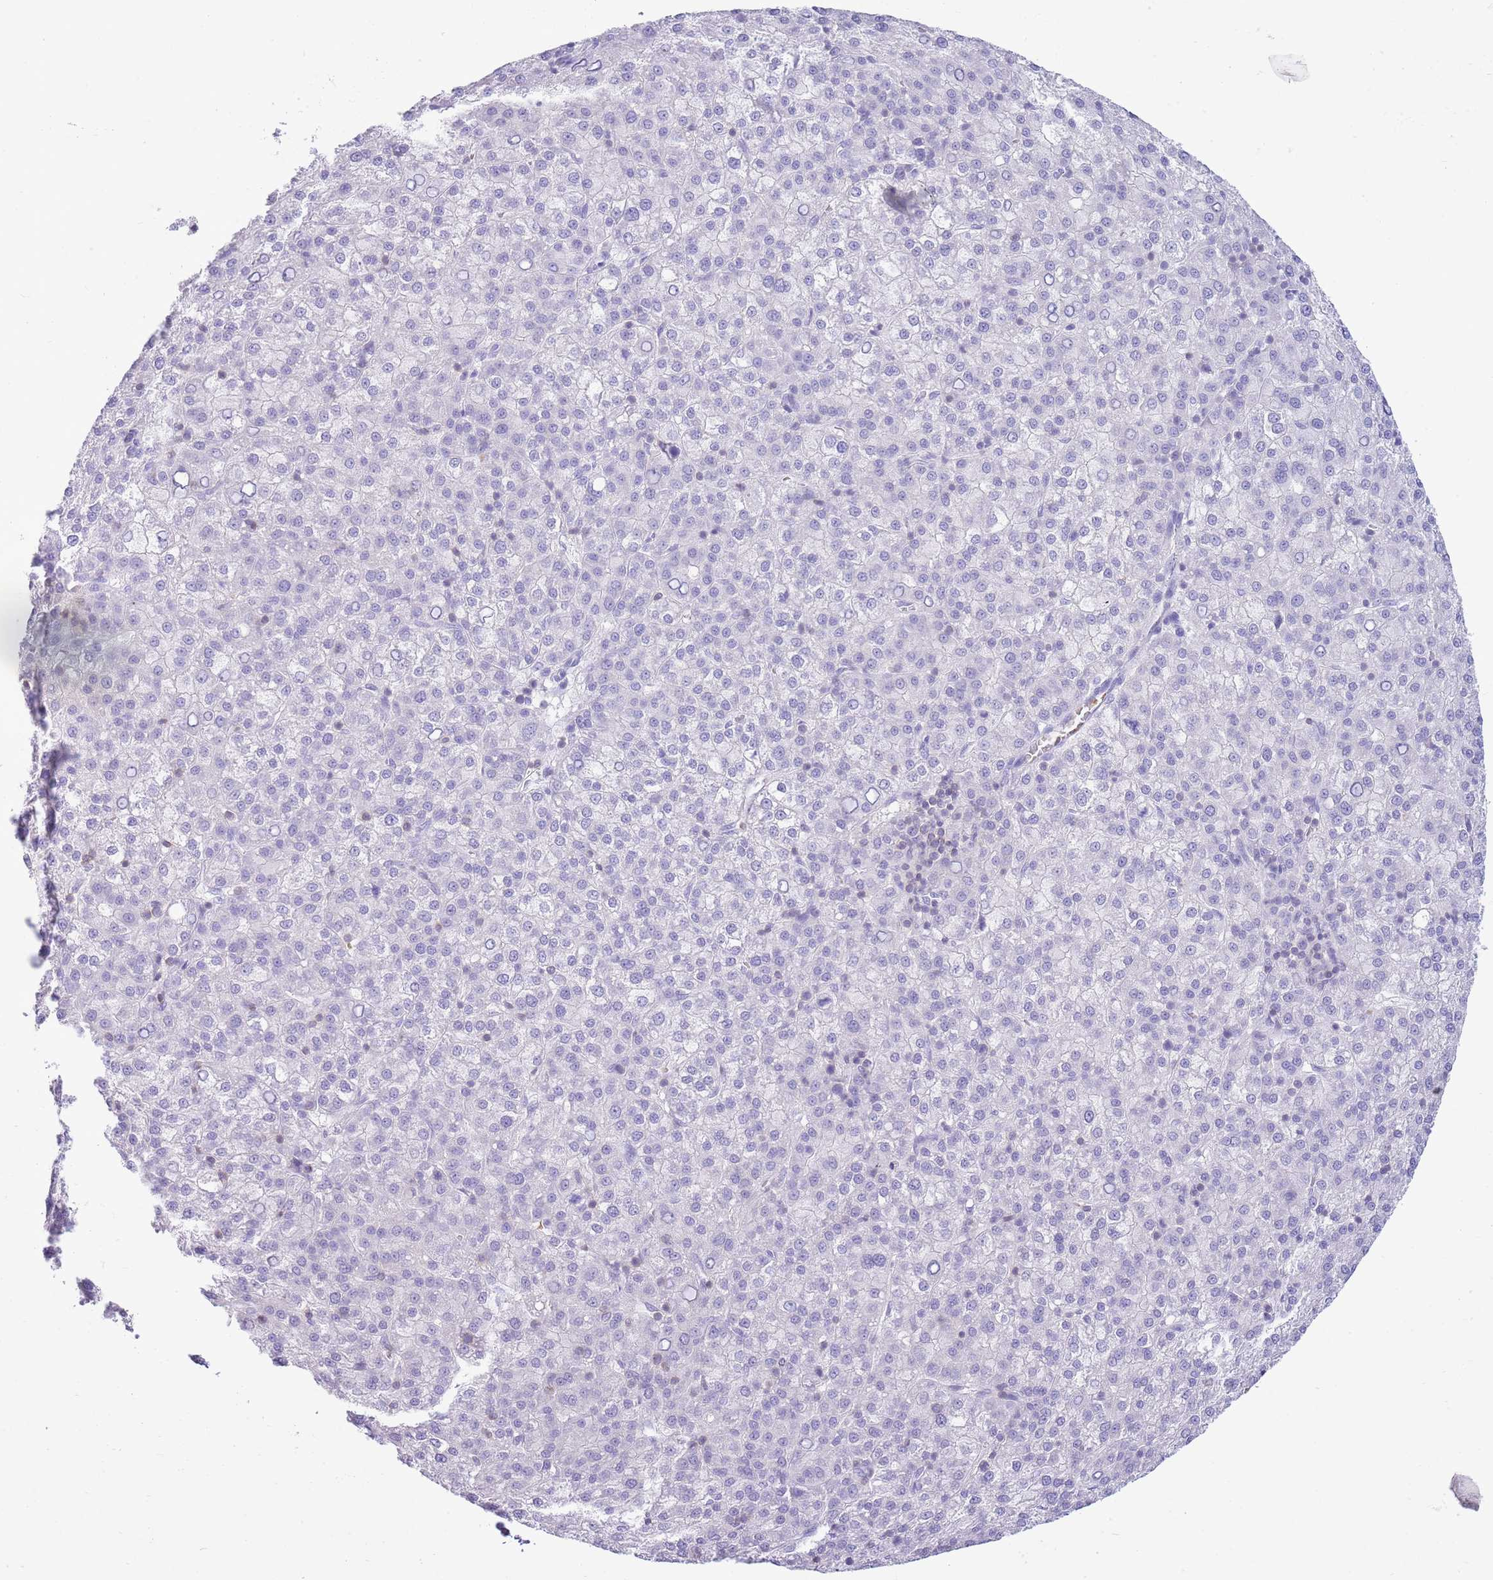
{"staining": {"intensity": "negative", "quantity": "none", "location": "none"}, "tissue": "liver cancer", "cell_type": "Tumor cells", "image_type": "cancer", "snomed": [{"axis": "morphology", "description": "Carcinoma, Hepatocellular, NOS"}, {"axis": "topography", "description": "Liver"}], "caption": "Hepatocellular carcinoma (liver) was stained to show a protein in brown. There is no significant staining in tumor cells. (Stains: DAB IHC with hematoxylin counter stain, Microscopy: brightfield microscopy at high magnification).", "gene": "OR4Q3", "patient": {"sex": "female", "age": 58}}